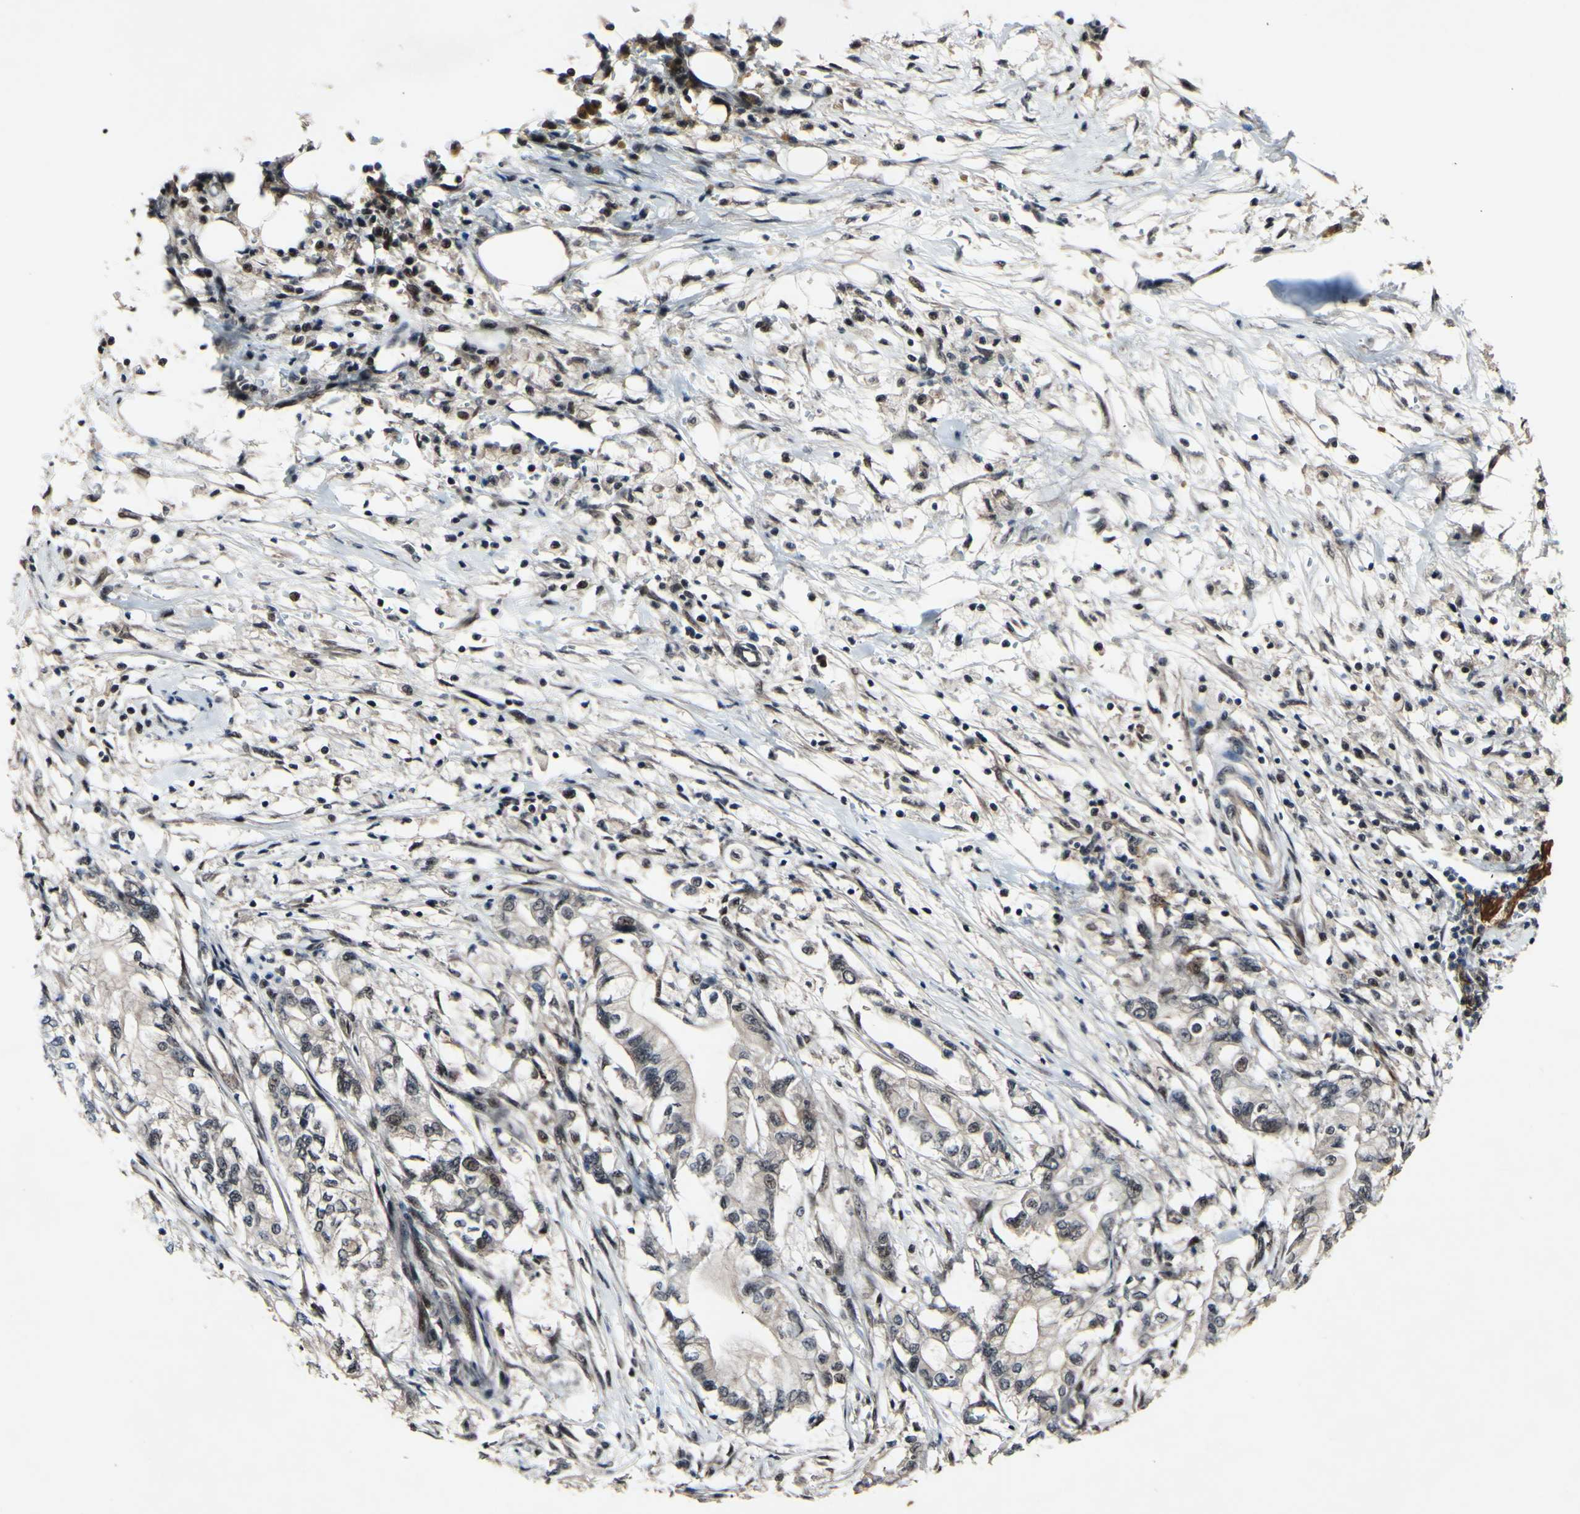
{"staining": {"intensity": "negative", "quantity": "none", "location": "none"}, "tissue": "pancreatic cancer", "cell_type": "Tumor cells", "image_type": "cancer", "snomed": [{"axis": "morphology", "description": "Adenocarcinoma, NOS"}, {"axis": "topography", "description": "Pancreas"}], "caption": "Immunohistochemistry (IHC) image of neoplastic tissue: pancreatic adenocarcinoma stained with DAB (3,3'-diaminobenzidine) demonstrates no significant protein staining in tumor cells. Brightfield microscopy of immunohistochemistry (IHC) stained with DAB (brown) and hematoxylin (blue), captured at high magnification.", "gene": "PSMD10", "patient": {"sex": "male", "age": 70}}